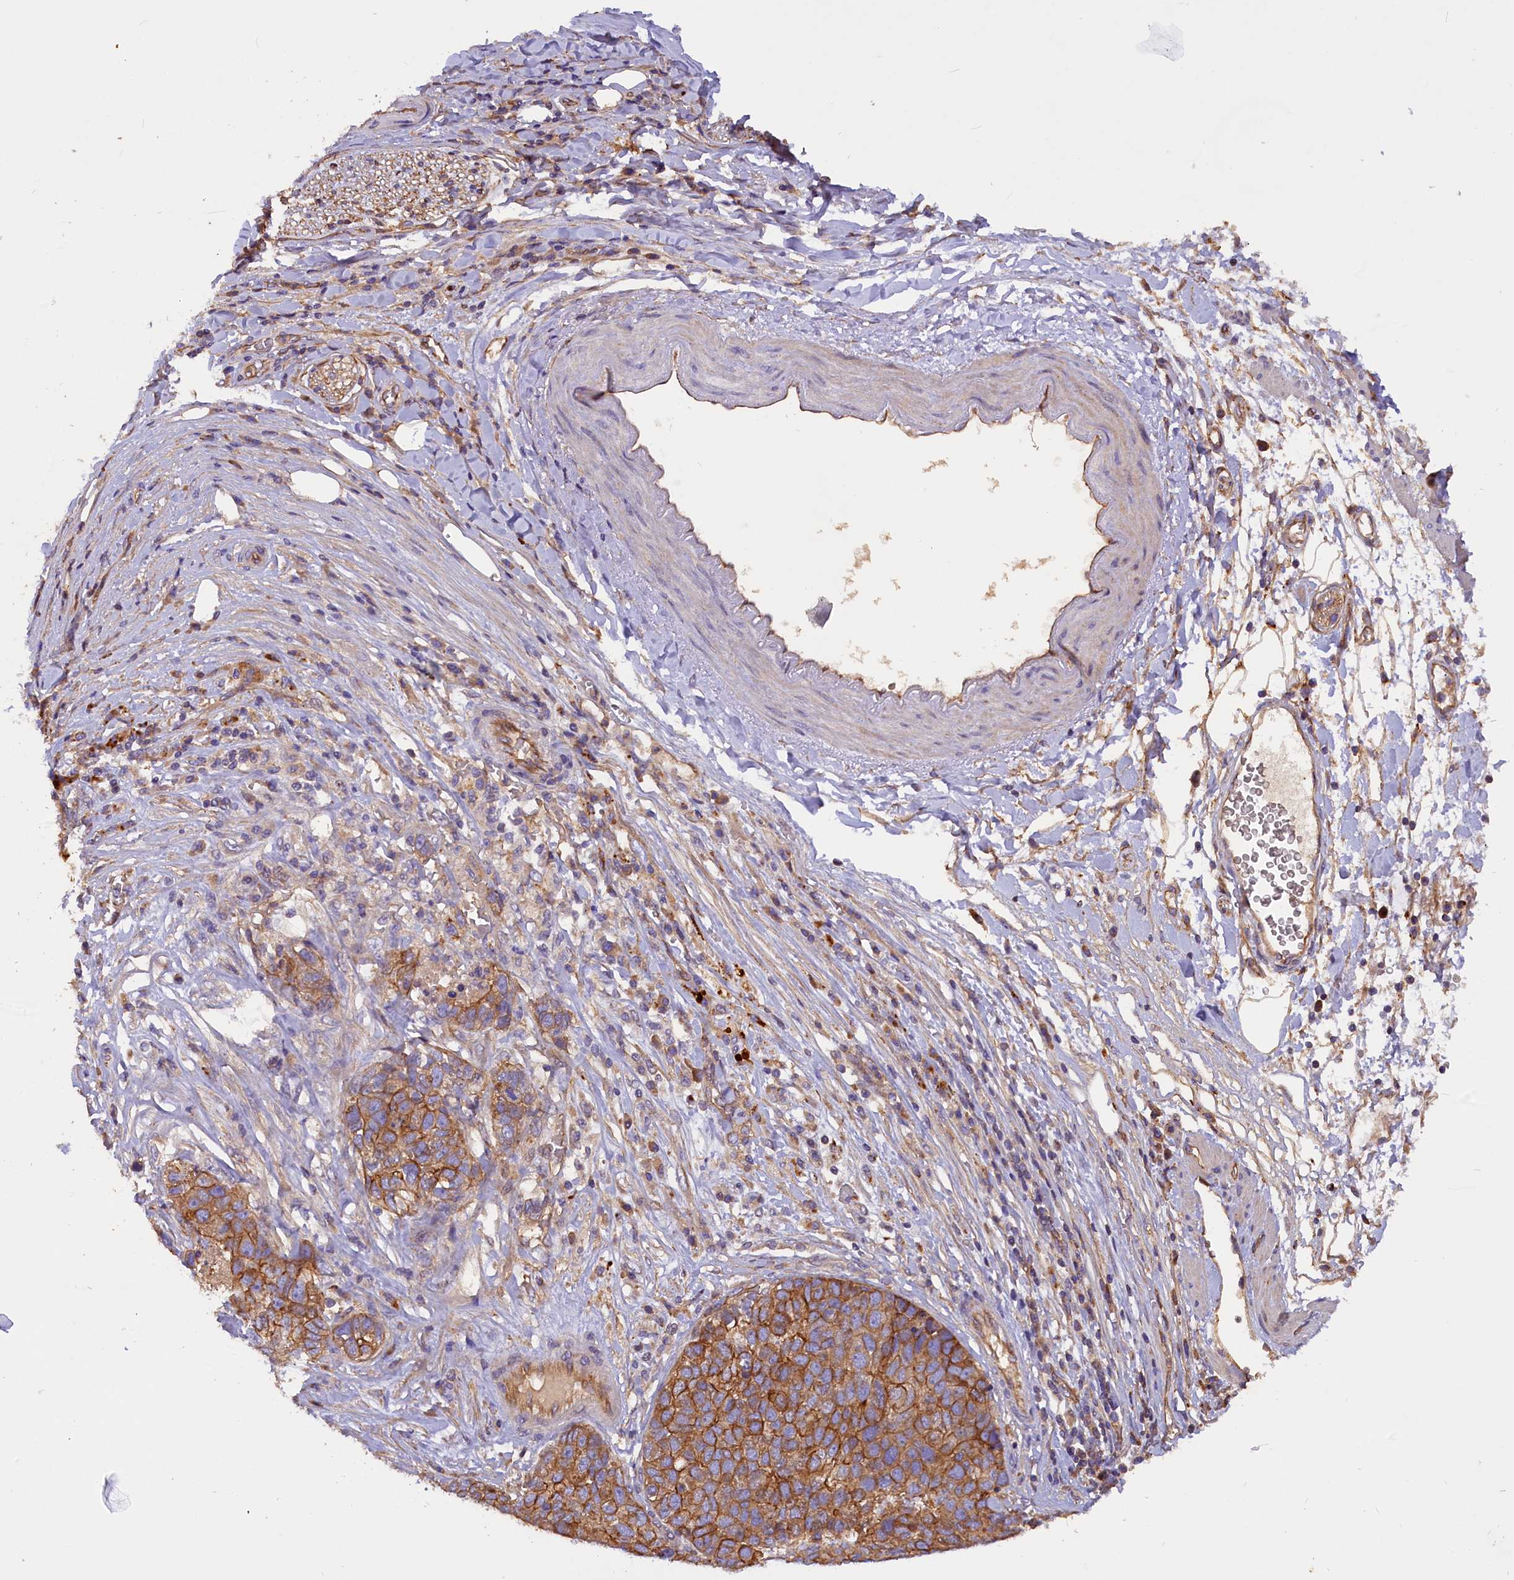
{"staining": {"intensity": "moderate", "quantity": ">75%", "location": "cytoplasmic/membranous"}, "tissue": "pancreatic cancer", "cell_type": "Tumor cells", "image_type": "cancer", "snomed": [{"axis": "morphology", "description": "Adenocarcinoma, NOS"}, {"axis": "topography", "description": "Pancreas"}], "caption": "The histopathology image displays staining of pancreatic adenocarcinoma, revealing moderate cytoplasmic/membranous protein expression (brown color) within tumor cells.", "gene": "ERMARD", "patient": {"sex": "female", "age": 61}}